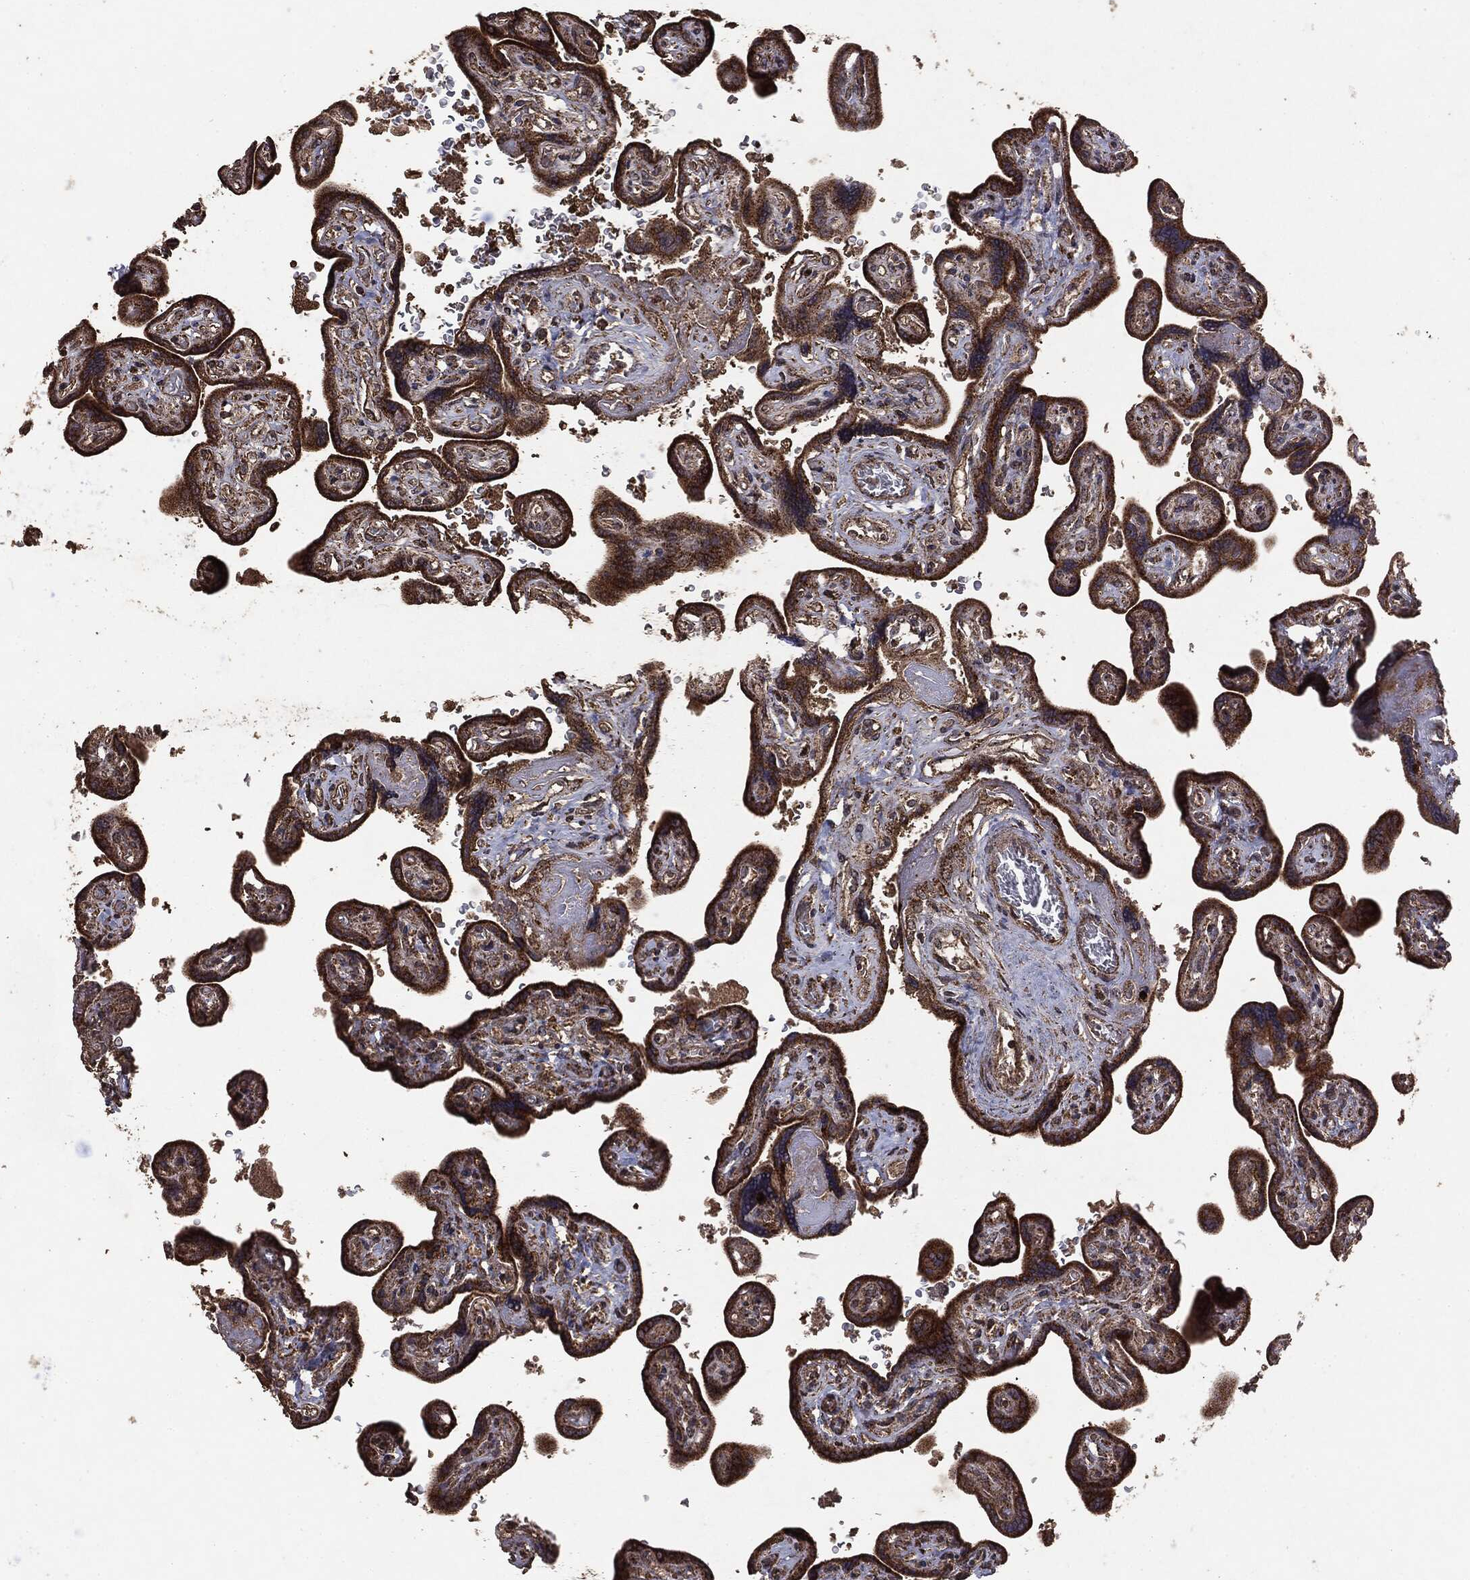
{"staining": {"intensity": "moderate", "quantity": ">75%", "location": "cytoplasmic/membranous"}, "tissue": "placenta", "cell_type": "Decidual cells", "image_type": "normal", "snomed": [{"axis": "morphology", "description": "Normal tissue, NOS"}, {"axis": "topography", "description": "Placenta"}], "caption": "Immunohistochemistry (IHC) photomicrograph of unremarkable human placenta stained for a protein (brown), which reveals medium levels of moderate cytoplasmic/membranous expression in approximately >75% of decidual cells.", "gene": "MTOR", "patient": {"sex": "female", "age": 32}}